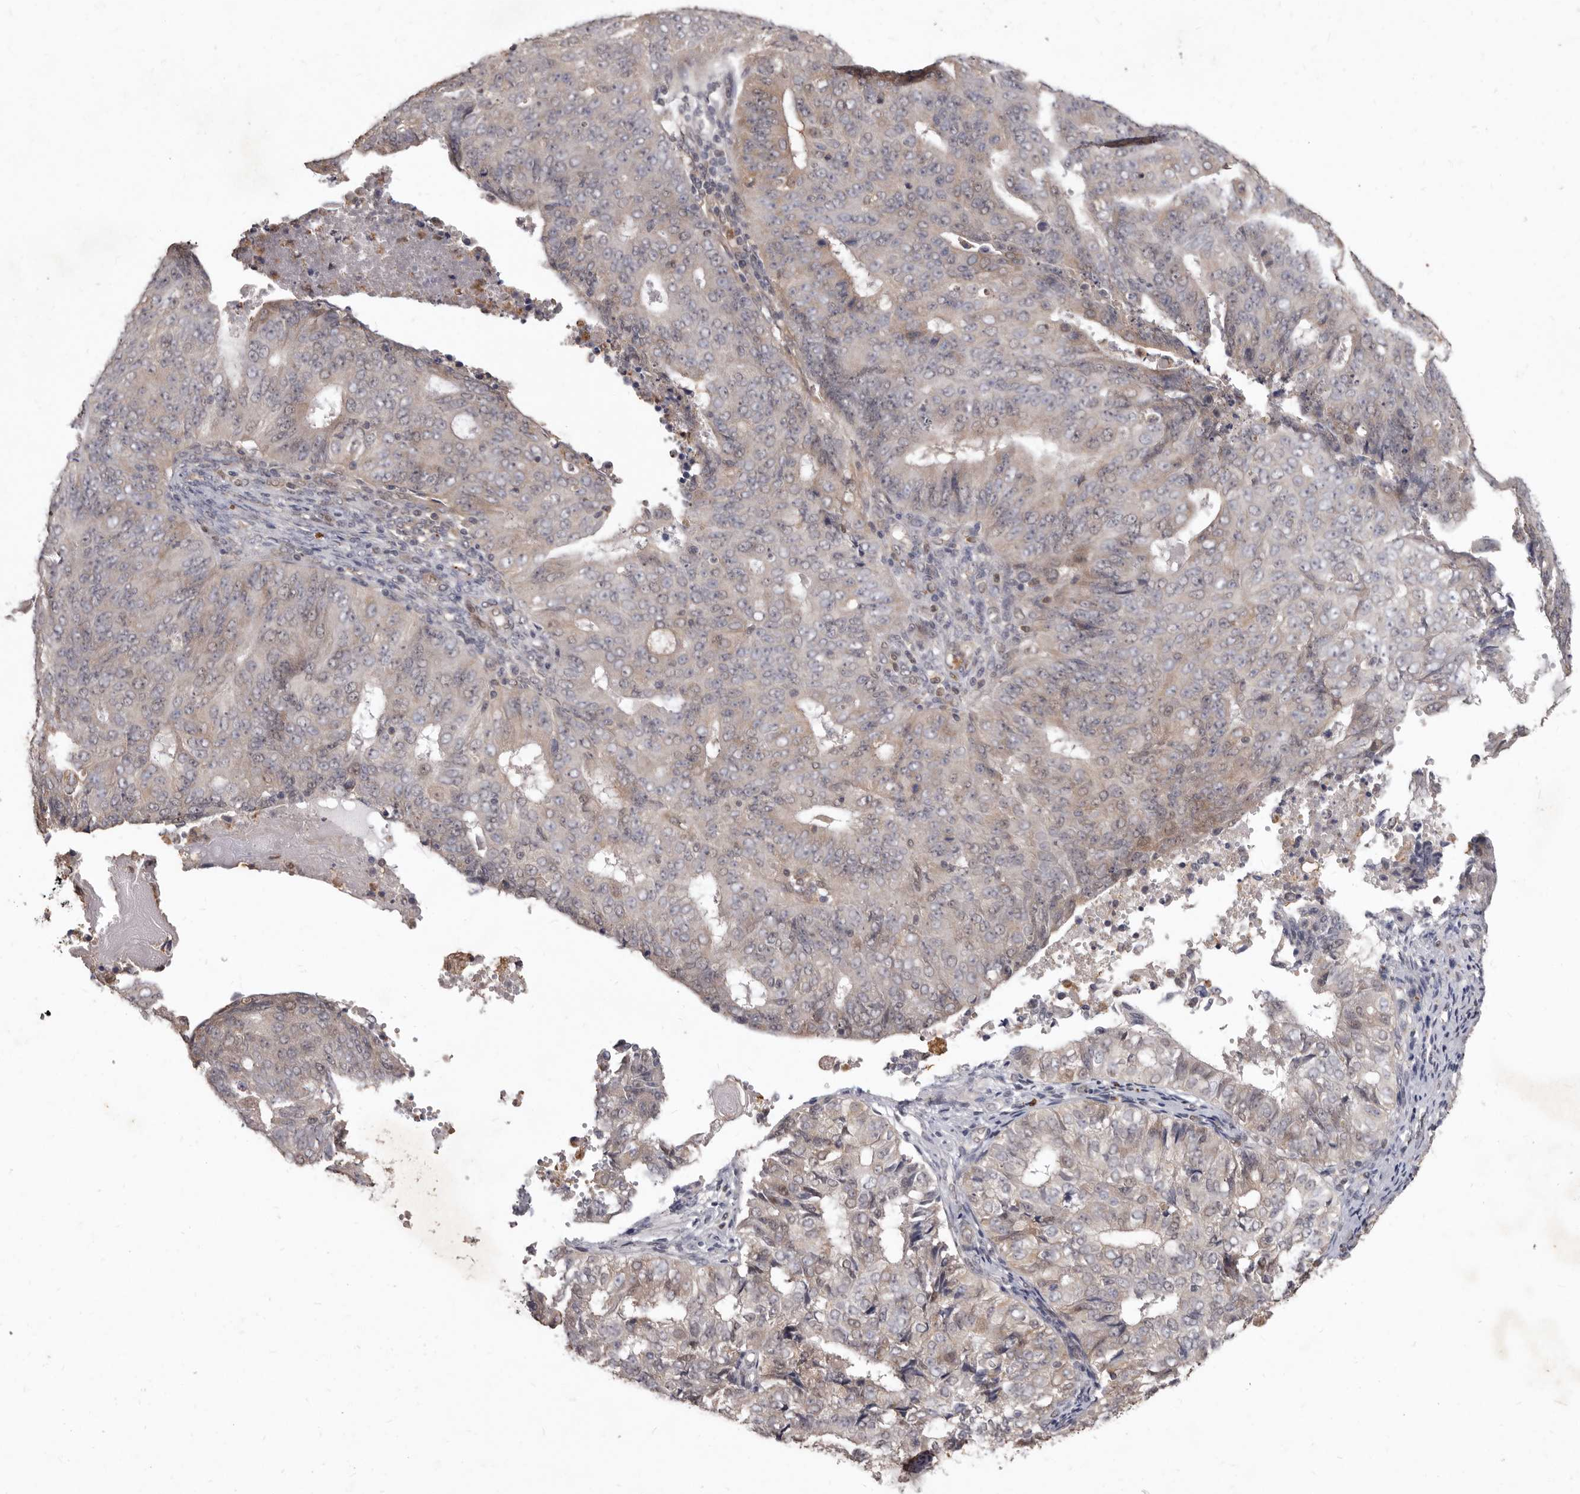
{"staining": {"intensity": "moderate", "quantity": "<25%", "location": "cytoplasmic/membranous,nuclear"}, "tissue": "endometrial cancer", "cell_type": "Tumor cells", "image_type": "cancer", "snomed": [{"axis": "morphology", "description": "Adenocarcinoma, NOS"}, {"axis": "topography", "description": "Endometrium"}], "caption": "Brown immunohistochemical staining in human endometrial cancer (adenocarcinoma) shows moderate cytoplasmic/membranous and nuclear expression in approximately <25% of tumor cells. (IHC, brightfield microscopy, high magnification).", "gene": "ACLY", "patient": {"sex": "female", "age": 32}}